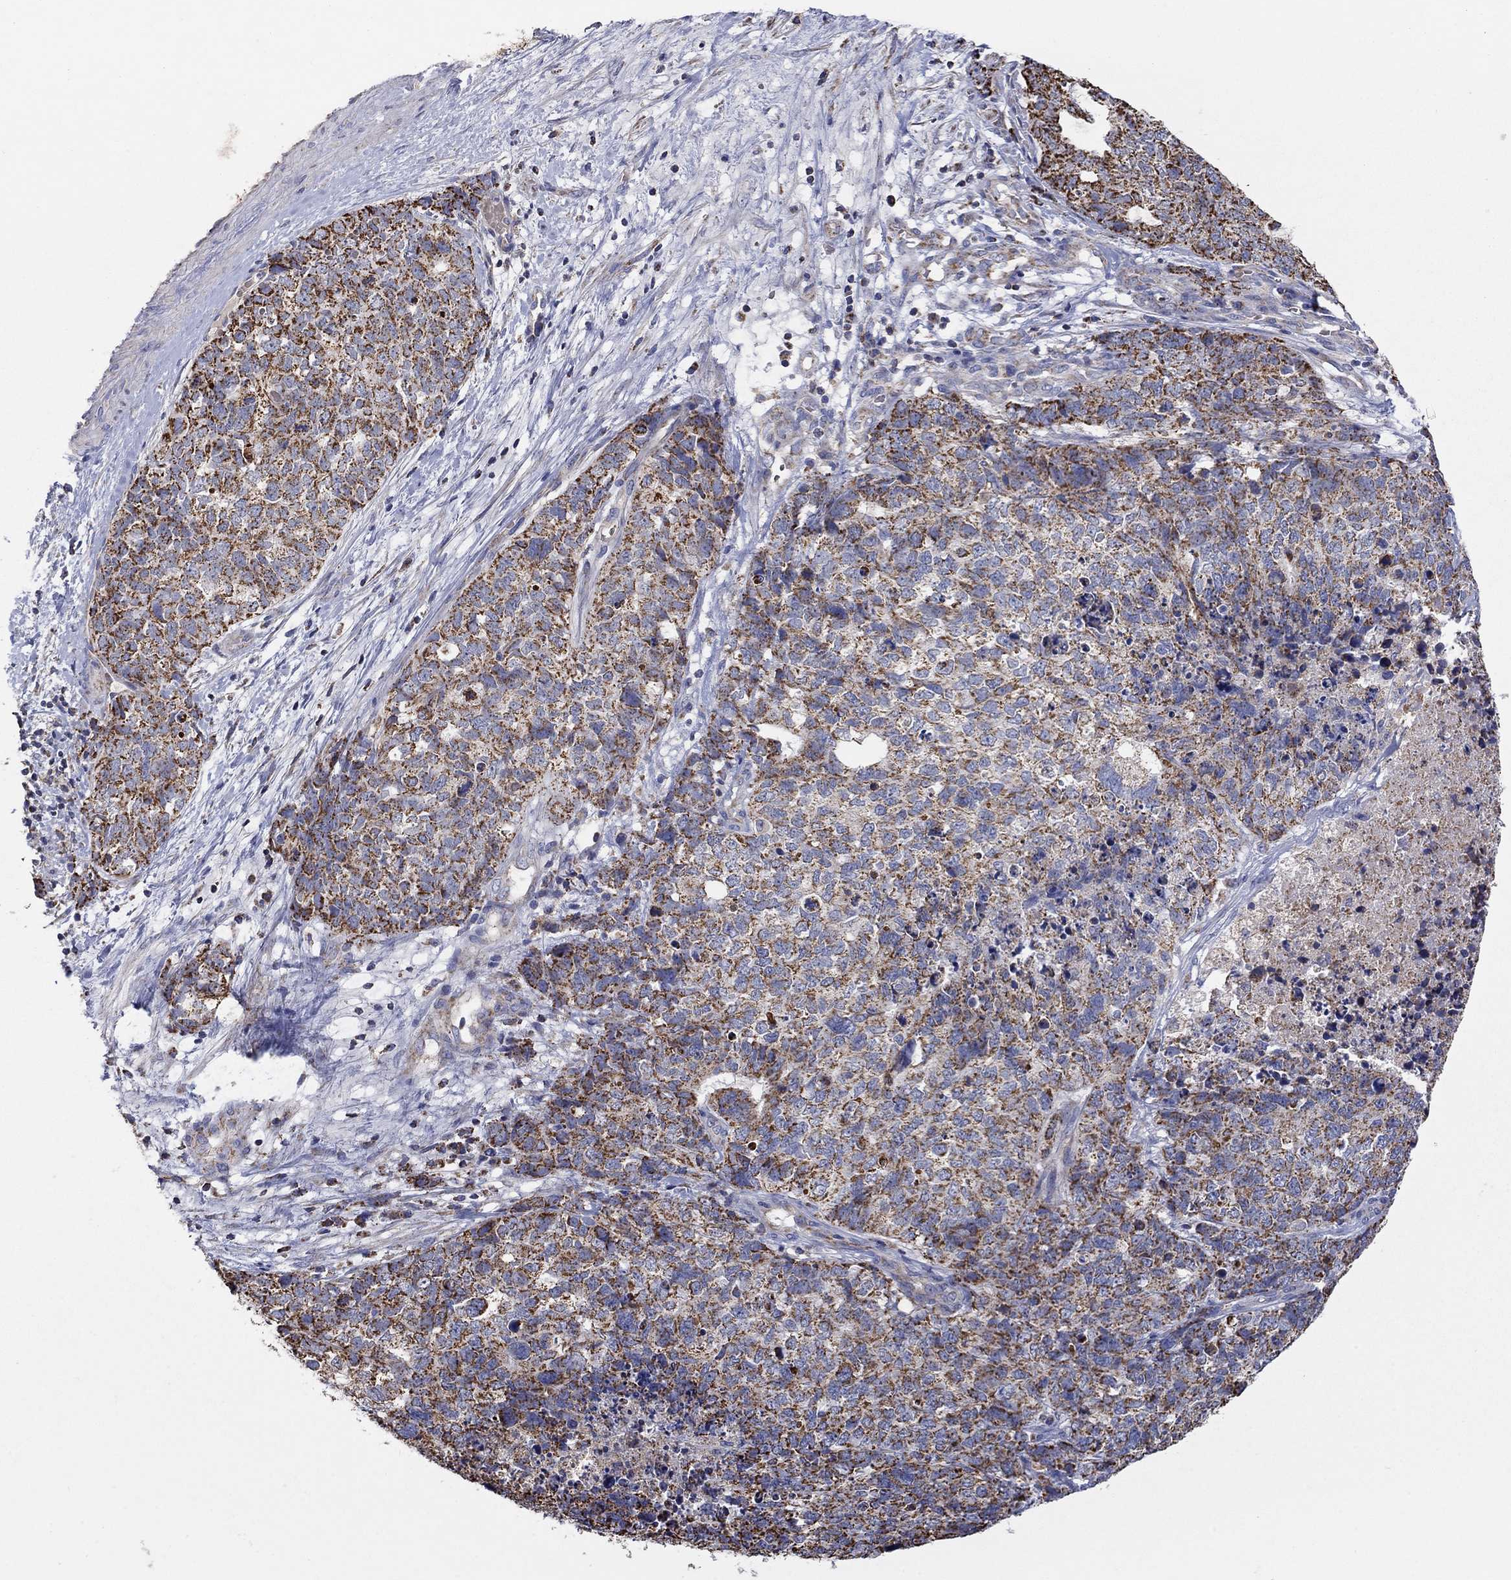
{"staining": {"intensity": "moderate", "quantity": ">75%", "location": "cytoplasmic/membranous"}, "tissue": "cervical cancer", "cell_type": "Tumor cells", "image_type": "cancer", "snomed": [{"axis": "morphology", "description": "Squamous cell carcinoma, NOS"}, {"axis": "topography", "description": "Cervix"}], "caption": "Human cervical cancer (squamous cell carcinoma) stained for a protein (brown) displays moderate cytoplasmic/membranous positive staining in approximately >75% of tumor cells.", "gene": "HPS5", "patient": {"sex": "female", "age": 63}}